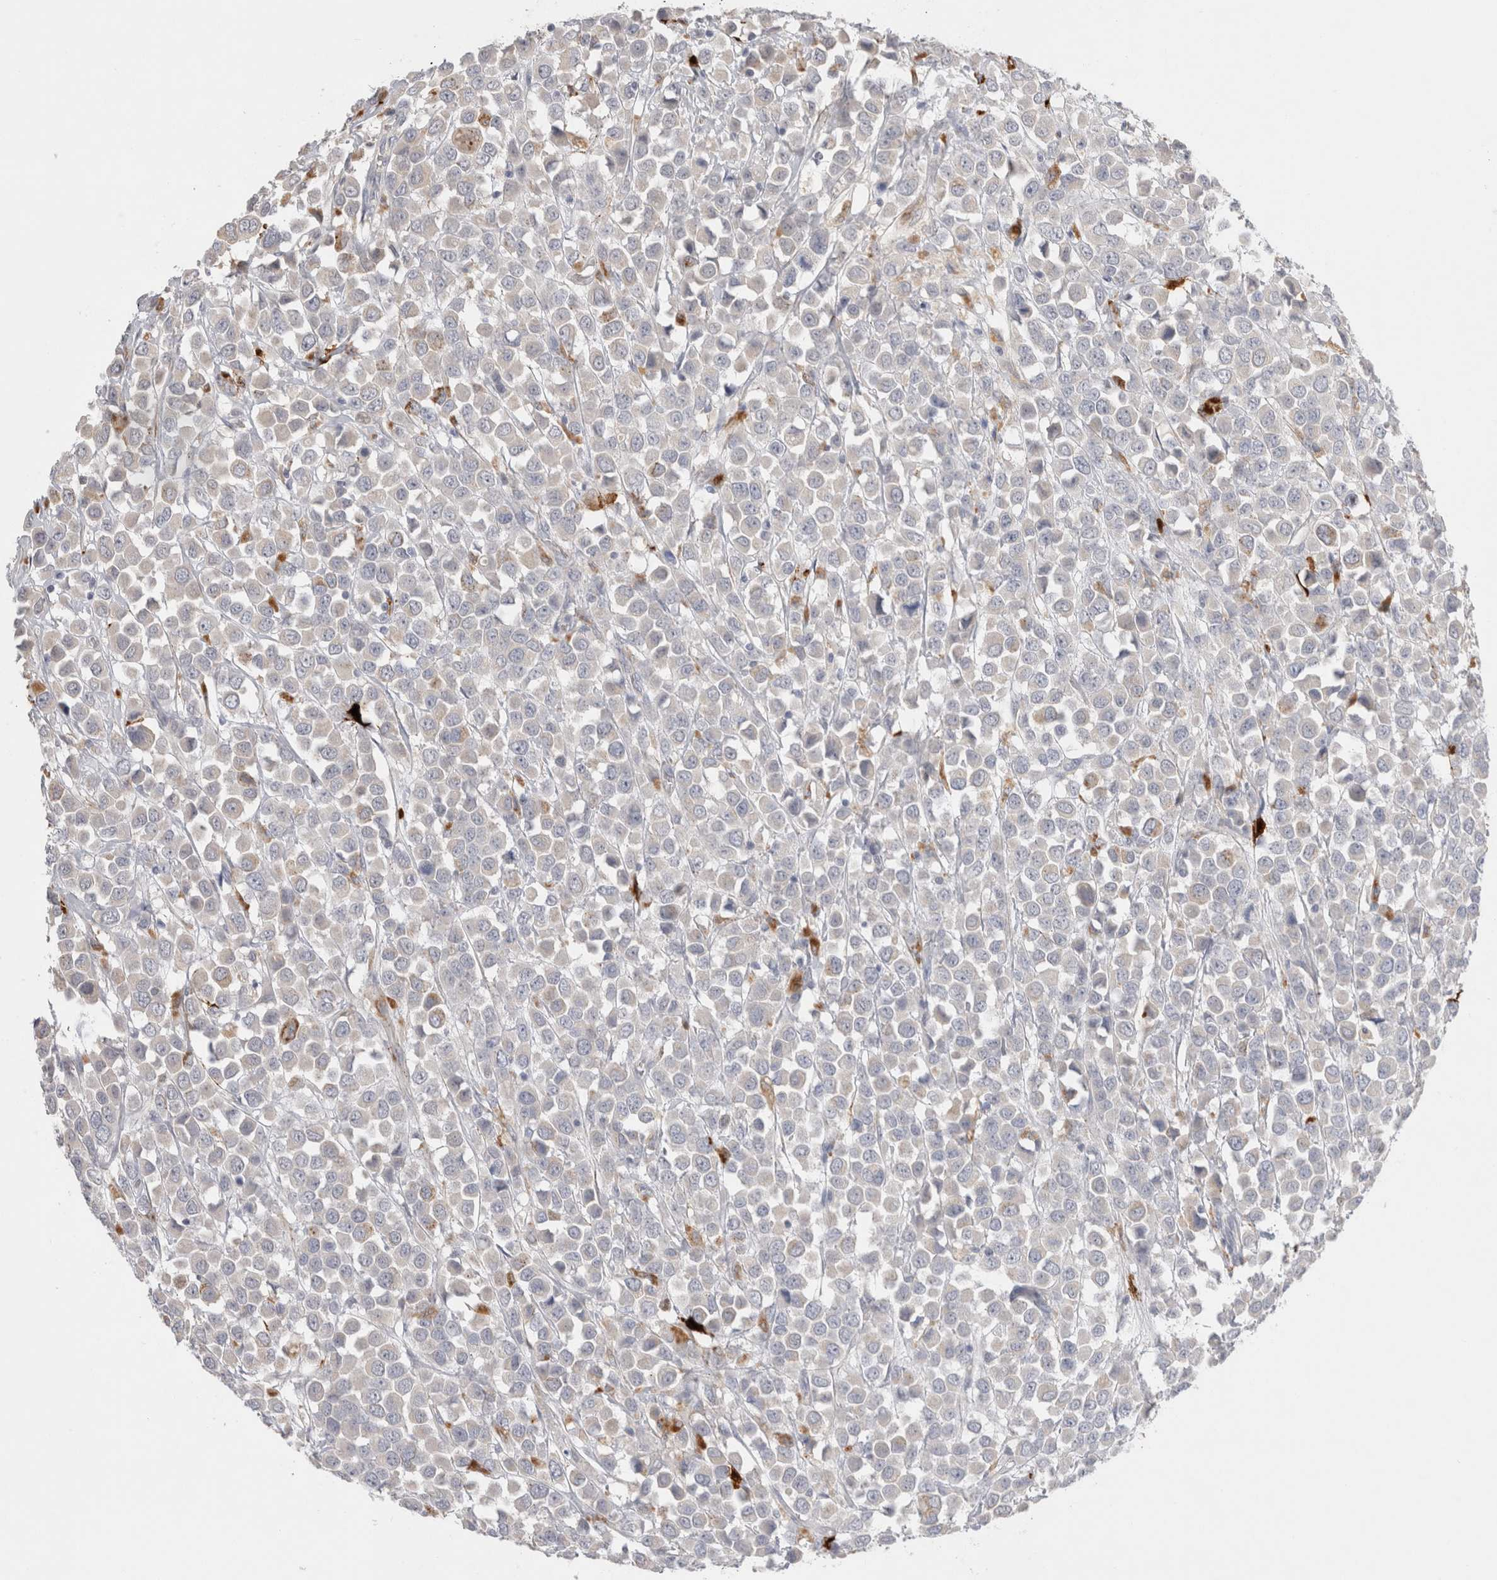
{"staining": {"intensity": "weak", "quantity": "<25%", "location": "cytoplasmic/membranous"}, "tissue": "breast cancer", "cell_type": "Tumor cells", "image_type": "cancer", "snomed": [{"axis": "morphology", "description": "Duct carcinoma"}, {"axis": "topography", "description": "Breast"}], "caption": "This is a histopathology image of immunohistochemistry (IHC) staining of breast invasive ductal carcinoma, which shows no staining in tumor cells. (DAB (3,3'-diaminobenzidine) IHC visualized using brightfield microscopy, high magnification).", "gene": "HPGDS", "patient": {"sex": "female", "age": 61}}